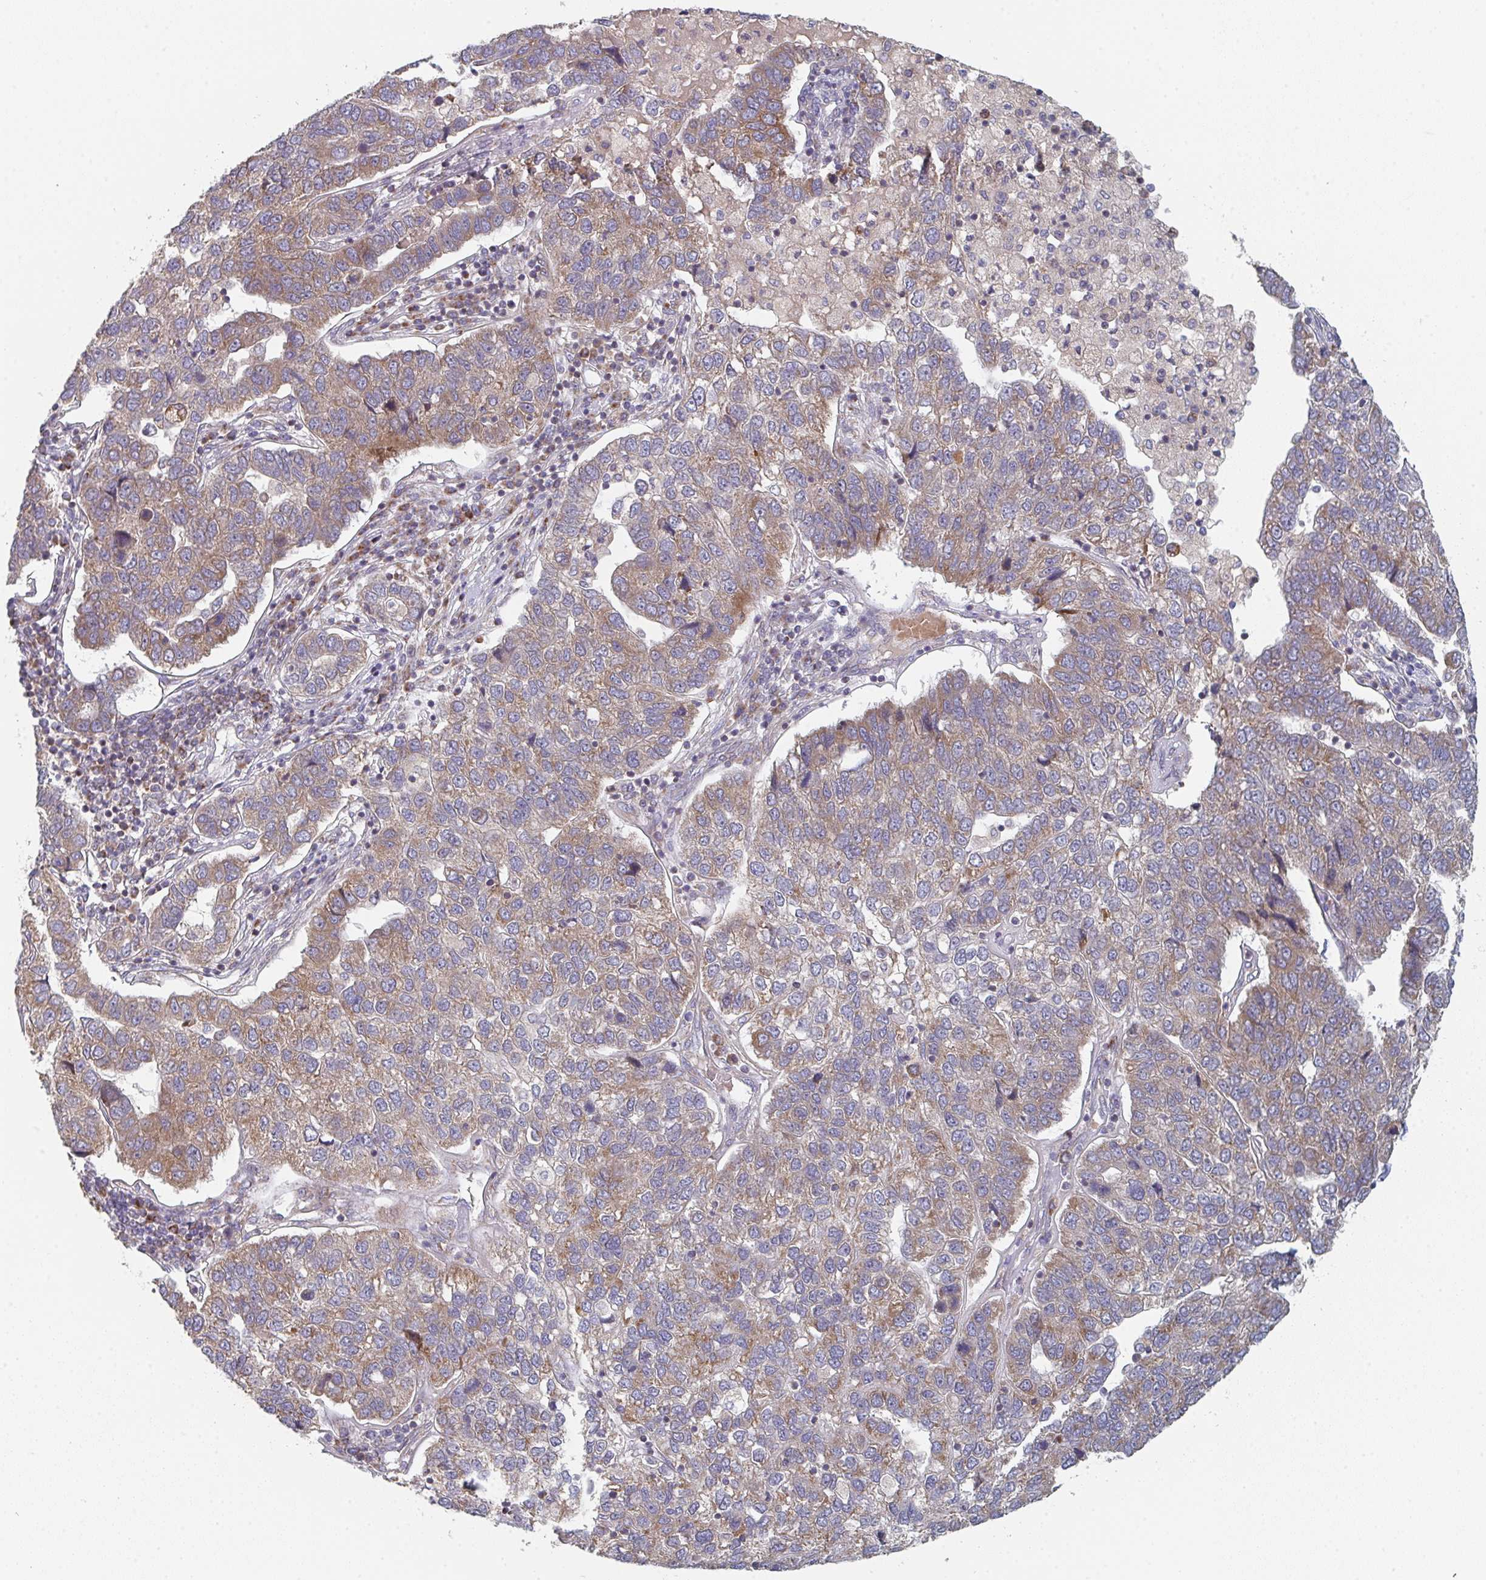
{"staining": {"intensity": "moderate", "quantity": "<25%", "location": "cytoplasmic/membranous"}, "tissue": "pancreatic cancer", "cell_type": "Tumor cells", "image_type": "cancer", "snomed": [{"axis": "morphology", "description": "Adenocarcinoma, NOS"}, {"axis": "topography", "description": "Pancreas"}], "caption": "Pancreatic cancer stained for a protein (brown) reveals moderate cytoplasmic/membranous positive positivity in about <25% of tumor cells.", "gene": "ELOVL1", "patient": {"sex": "female", "age": 61}}